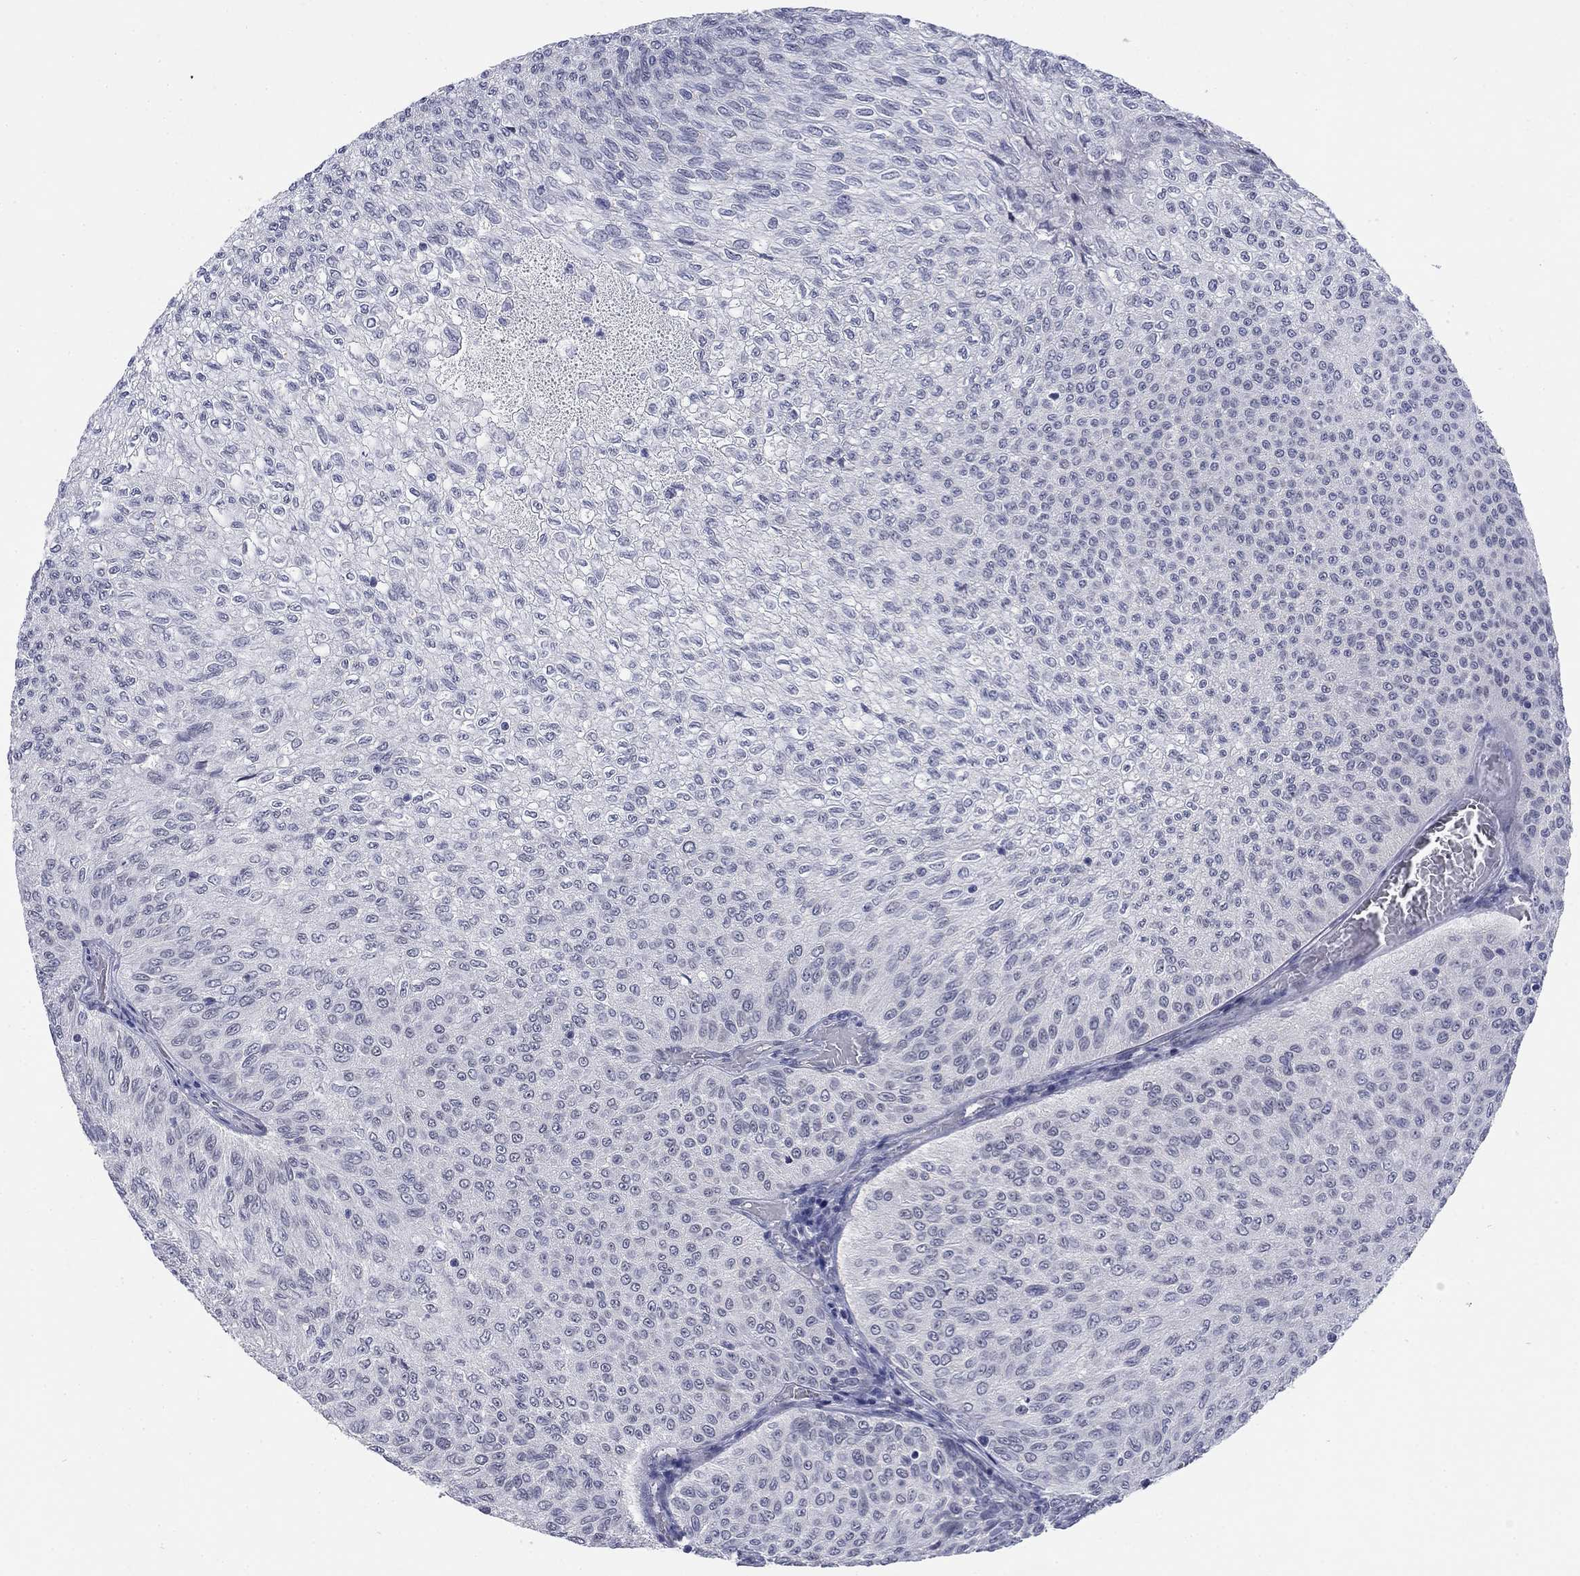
{"staining": {"intensity": "negative", "quantity": "none", "location": "none"}, "tissue": "urothelial cancer", "cell_type": "Tumor cells", "image_type": "cancer", "snomed": [{"axis": "morphology", "description": "Urothelial carcinoma, Low grade"}, {"axis": "topography", "description": "Urinary bladder"}], "caption": "There is no significant expression in tumor cells of urothelial carcinoma (low-grade).", "gene": "ECEL1", "patient": {"sex": "male", "age": 78}}